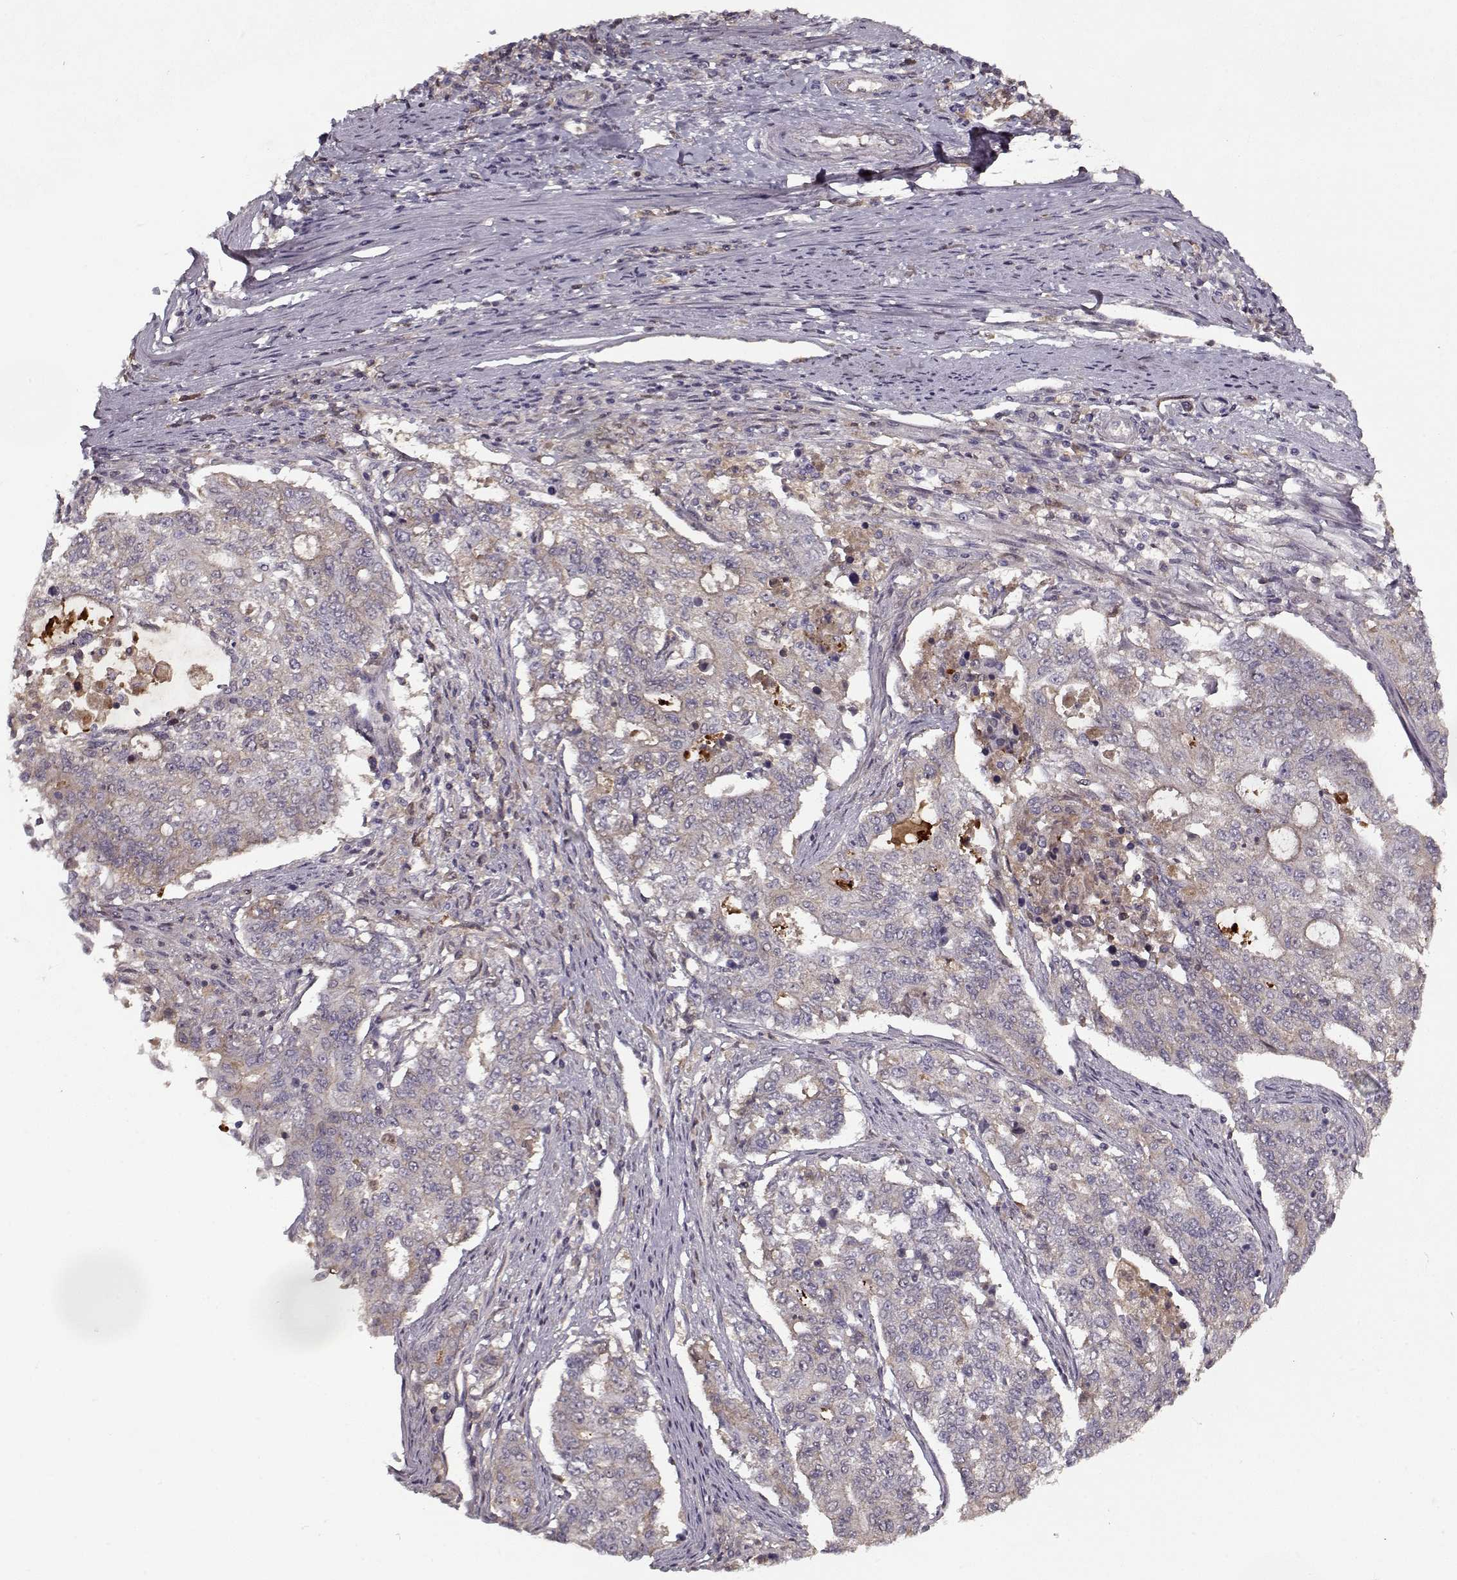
{"staining": {"intensity": "weak", "quantity": "25%-75%", "location": "cytoplasmic/membranous"}, "tissue": "endometrial cancer", "cell_type": "Tumor cells", "image_type": "cancer", "snomed": [{"axis": "morphology", "description": "Adenocarcinoma, NOS"}, {"axis": "topography", "description": "Uterus"}], "caption": "This histopathology image demonstrates immunohistochemistry (IHC) staining of human endometrial cancer, with low weak cytoplasmic/membranous staining in approximately 25%-75% of tumor cells.", "gene": "AFM", "patient": {"sex": "female", "age": 59}}